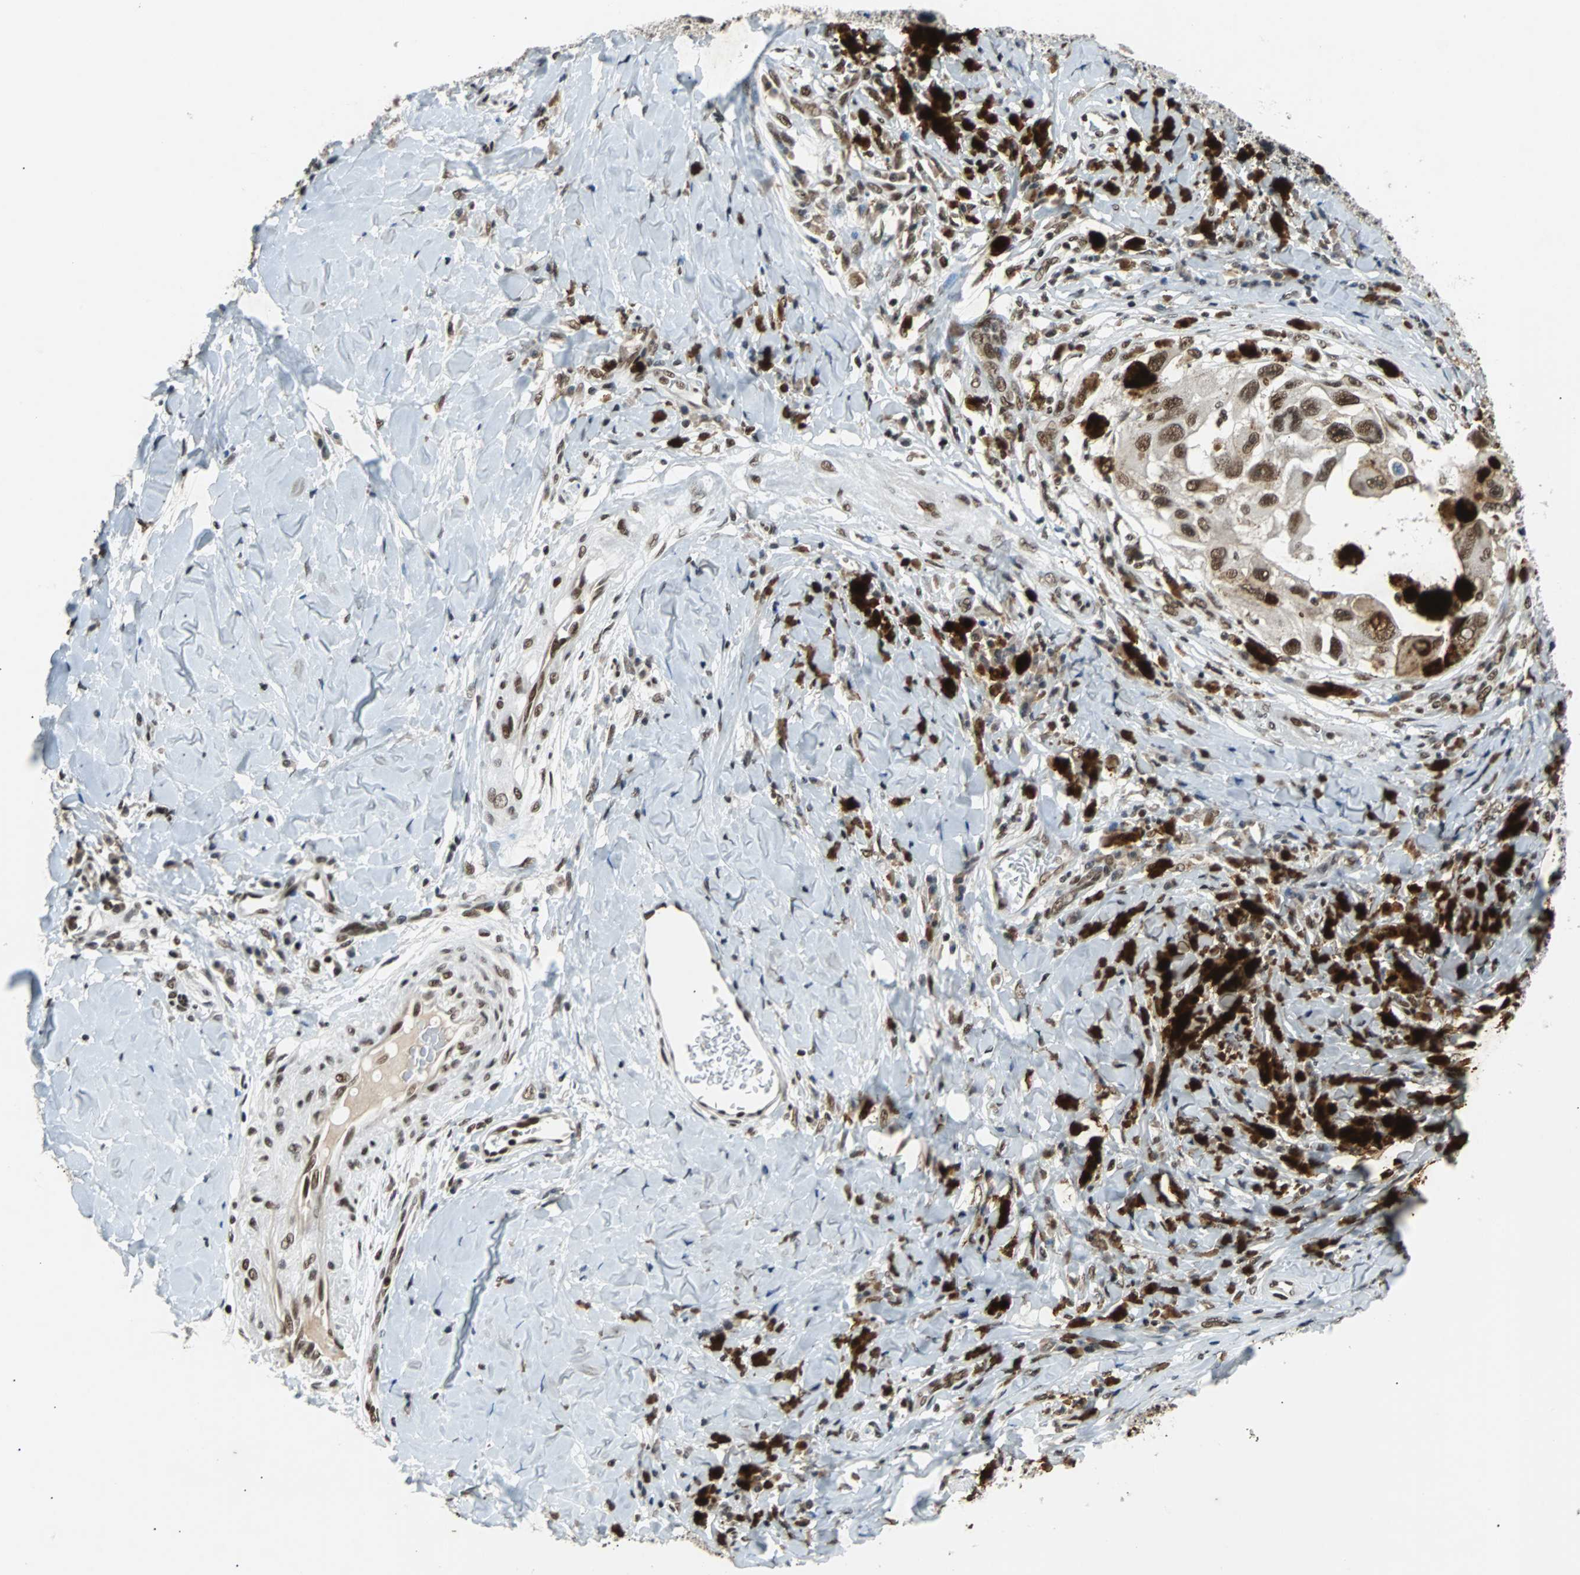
{"staining": {"intensity": "strong", "quantity": ">75%", "location": "nuclear"}, "tissue": "melanoma", "cell_type": "Tumor cells", "image_type": "cancer", "snomed": [{"axis": "morphology", "description": "Malignant melanoma, NOS"}, {"axis": "topography", "description": "Skin"}], "caption": "Immunohistochemistry (IHC) staining of malignant melanoma, which demonstrates high levels of strong nuclear staining in about >75% of tumor cells indicating strong nuclear protein positivity. The staining was performed using DAB (brown) for protein detection and nuclei were counterstained in hematoxylin (blue).", "gene": "GATAD2A", "patient": {"sex": "female", "age": 73}}